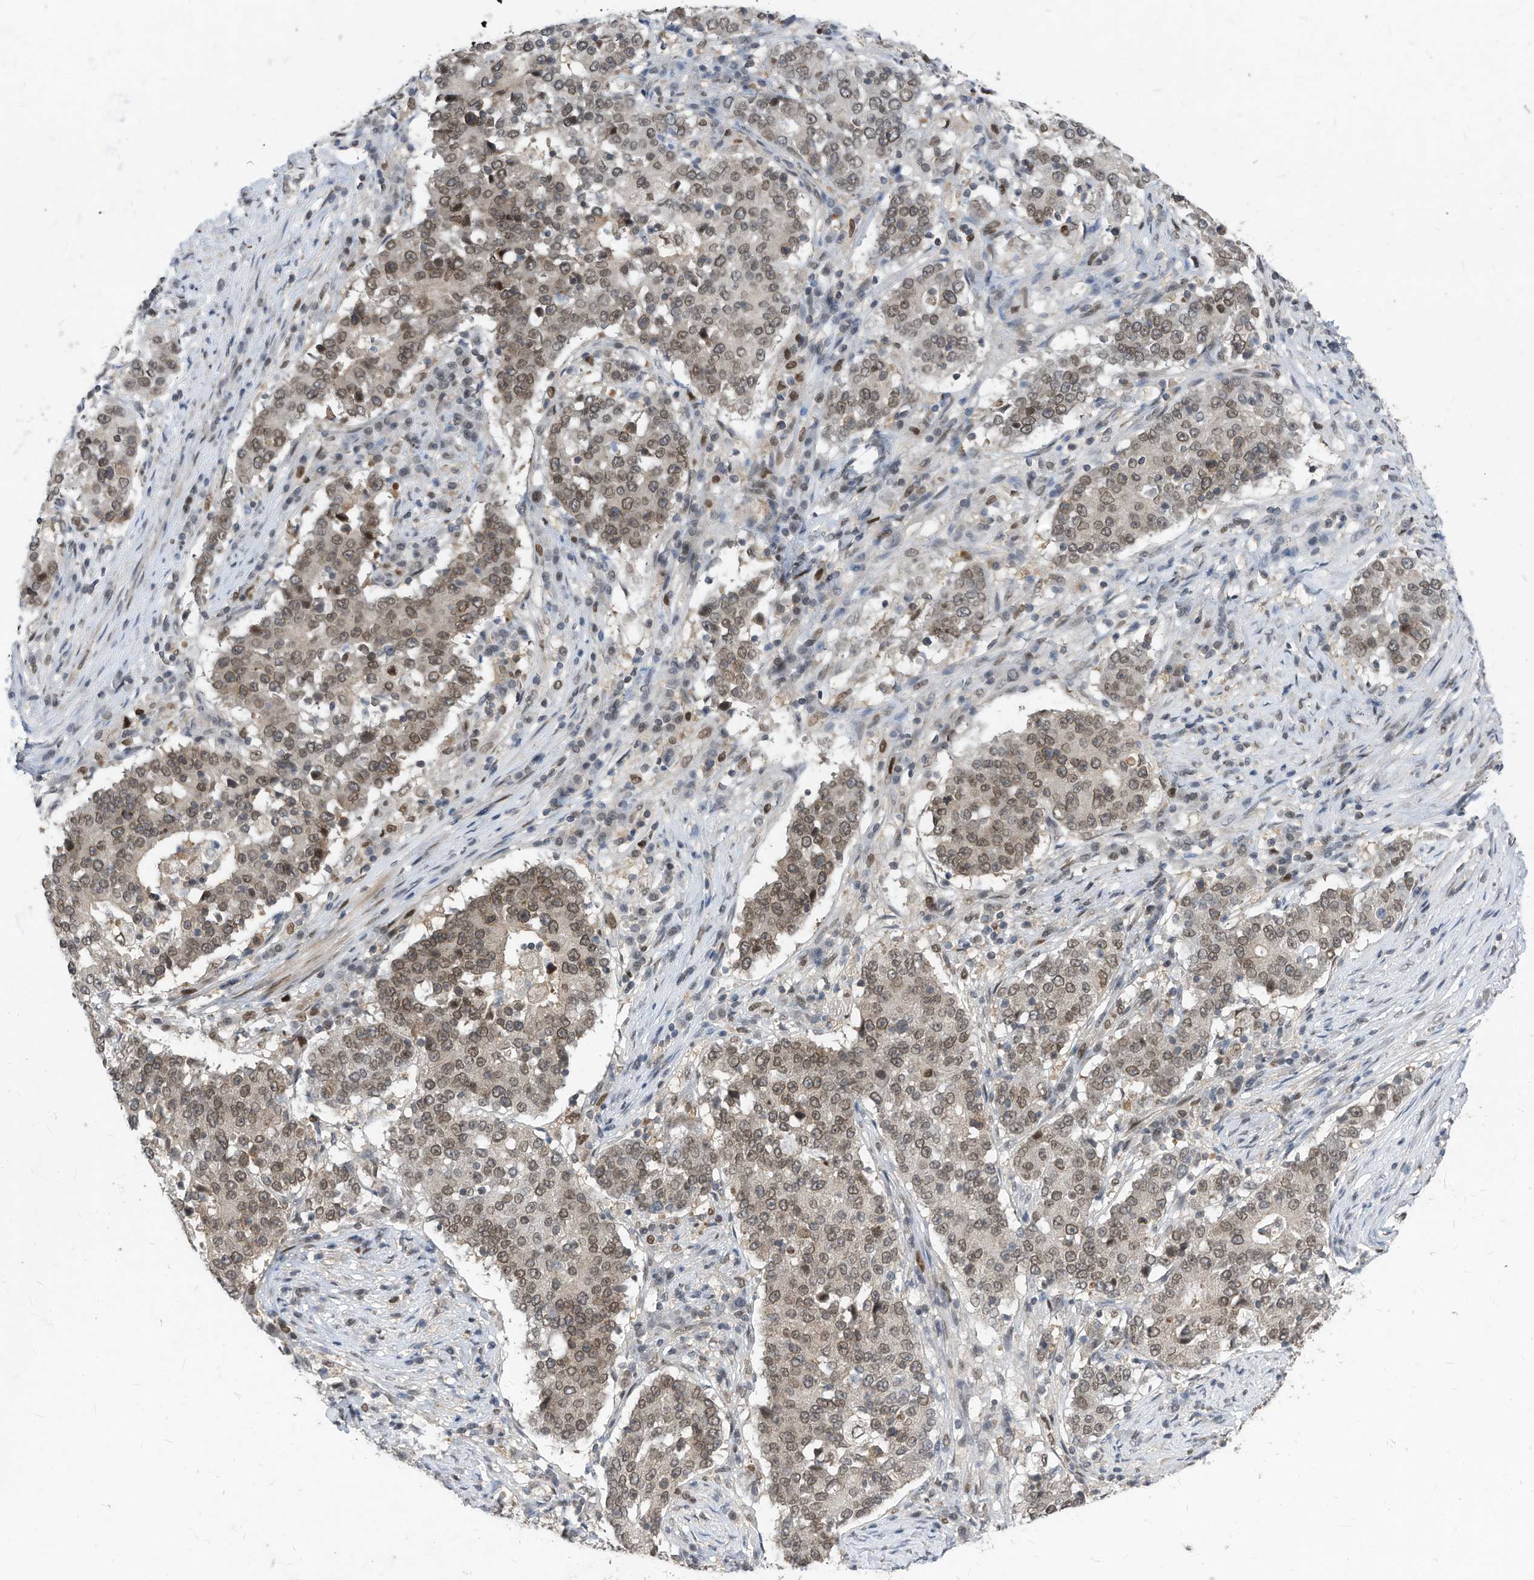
{"staining": {"intensity": "moderate", "quantity": ">75%", "location": "nuclear"}, "tissue": "stomach cancer", "cell_type": "Tumor cells", "image_type": "cancer", "snomed": [{"axis": "morphology", "description": "Adenocarcinoma, NOS"}, {"axis": "topography", "description": "Stomach"}], "caption": "Stomach cancer was stained to show a protein in brown. There is medium levels of moderate nuclear expression in about >75% of tumor cells.", "gene": "KPNB1", "patient": {"sex": "male", "age": 59}}